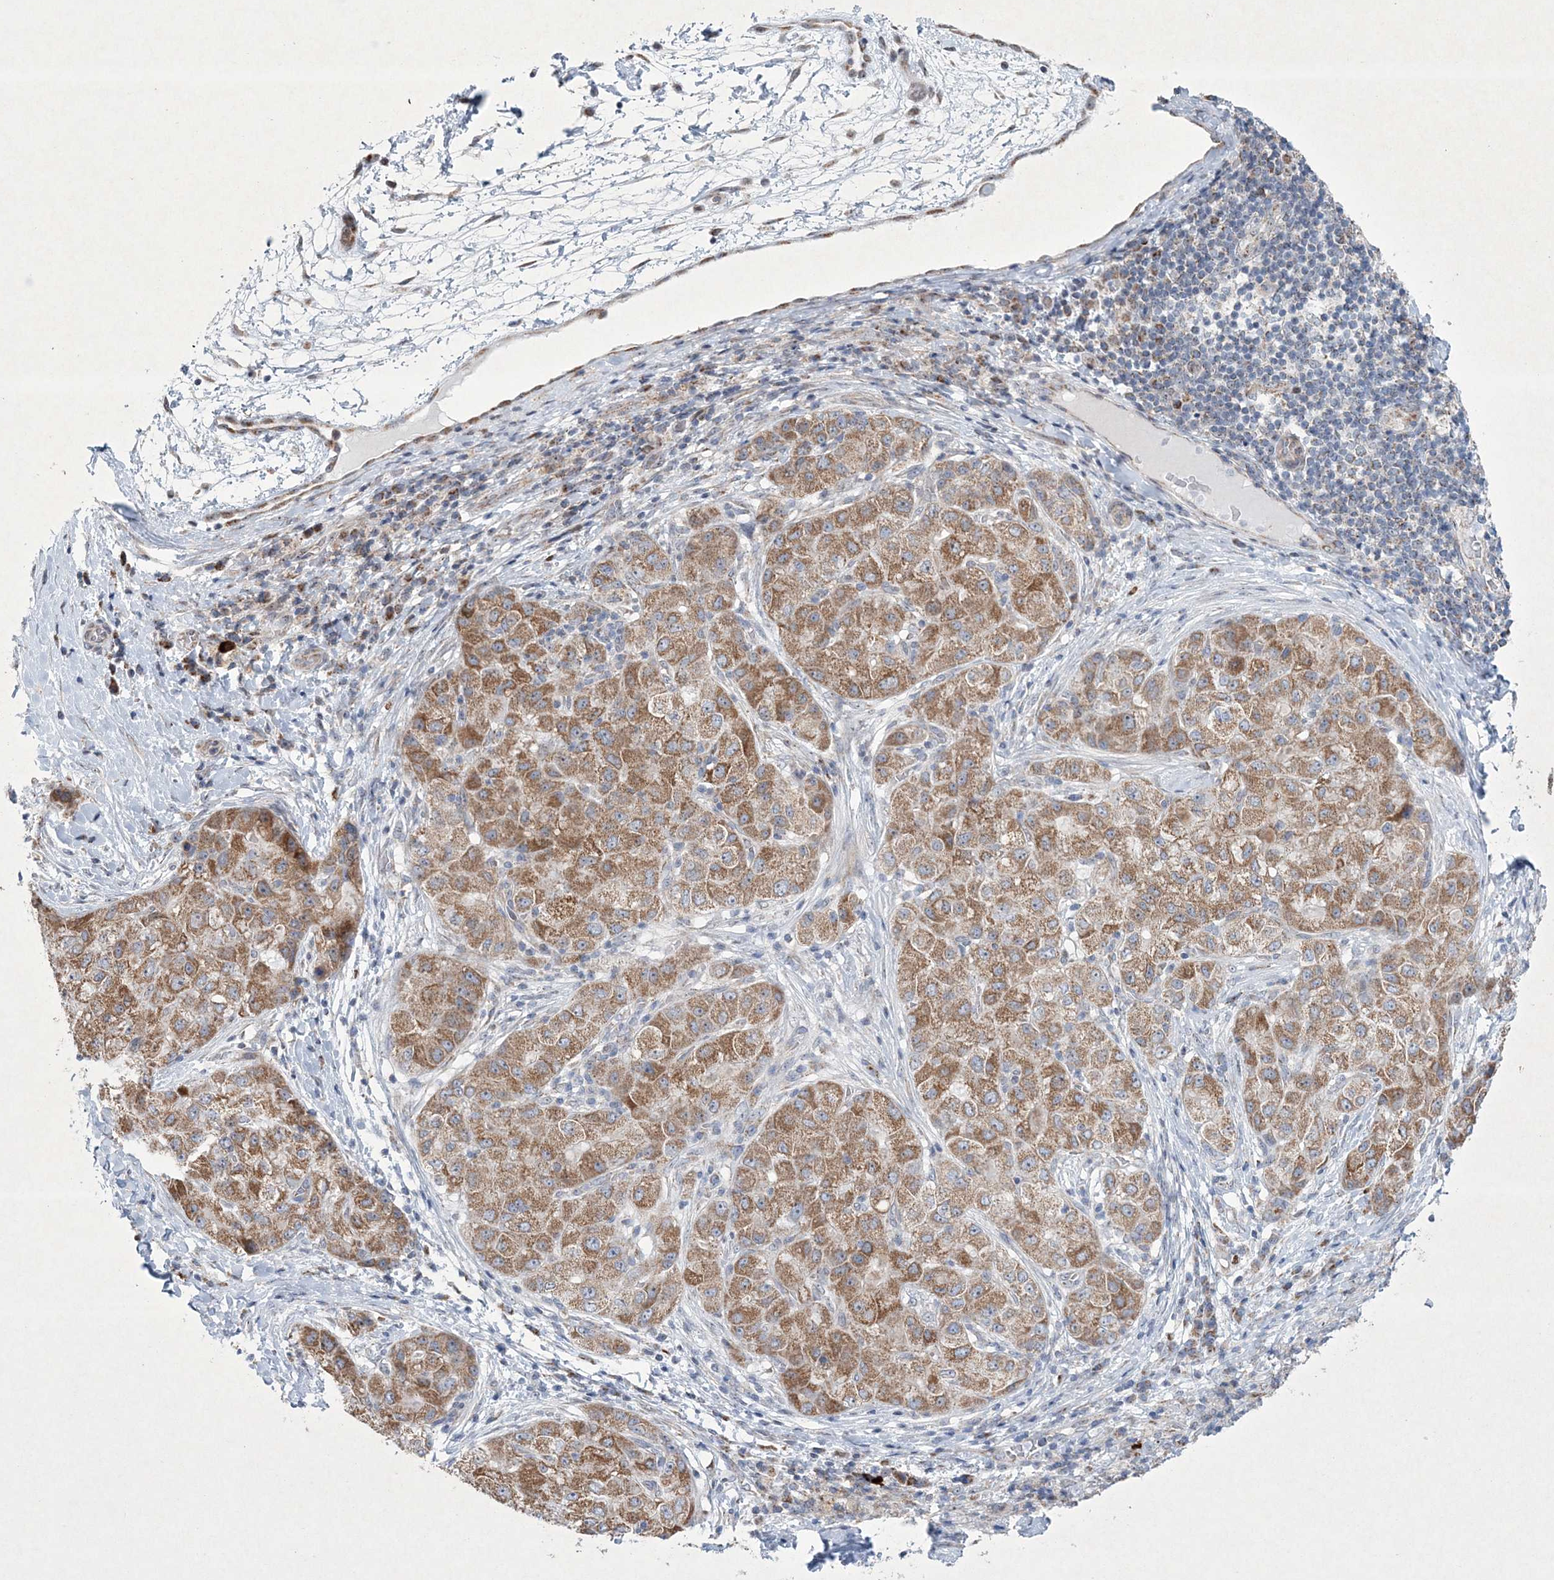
{"staining": {"intensity": "moderate", "quantity": ">75%", "location": "cytoplasmic/membranous"}, "tissue": "liver cancer", "cell_type": "Tumor cells", "image_type": "cancer", "snomed": [{"axis": "morphology", "description": "Carcinoma, Hepatocellular, NOS"}, {"axis": "topography", "description": "Liver"}], "caption": "Immunohistochemical staining of human liver cancer reveals medium levels of moderate cytoplasmic/membranous staining in about >75% of tumor cells.", "gene": "CES4A", "patient": {"sex": "male", "age": 80}}